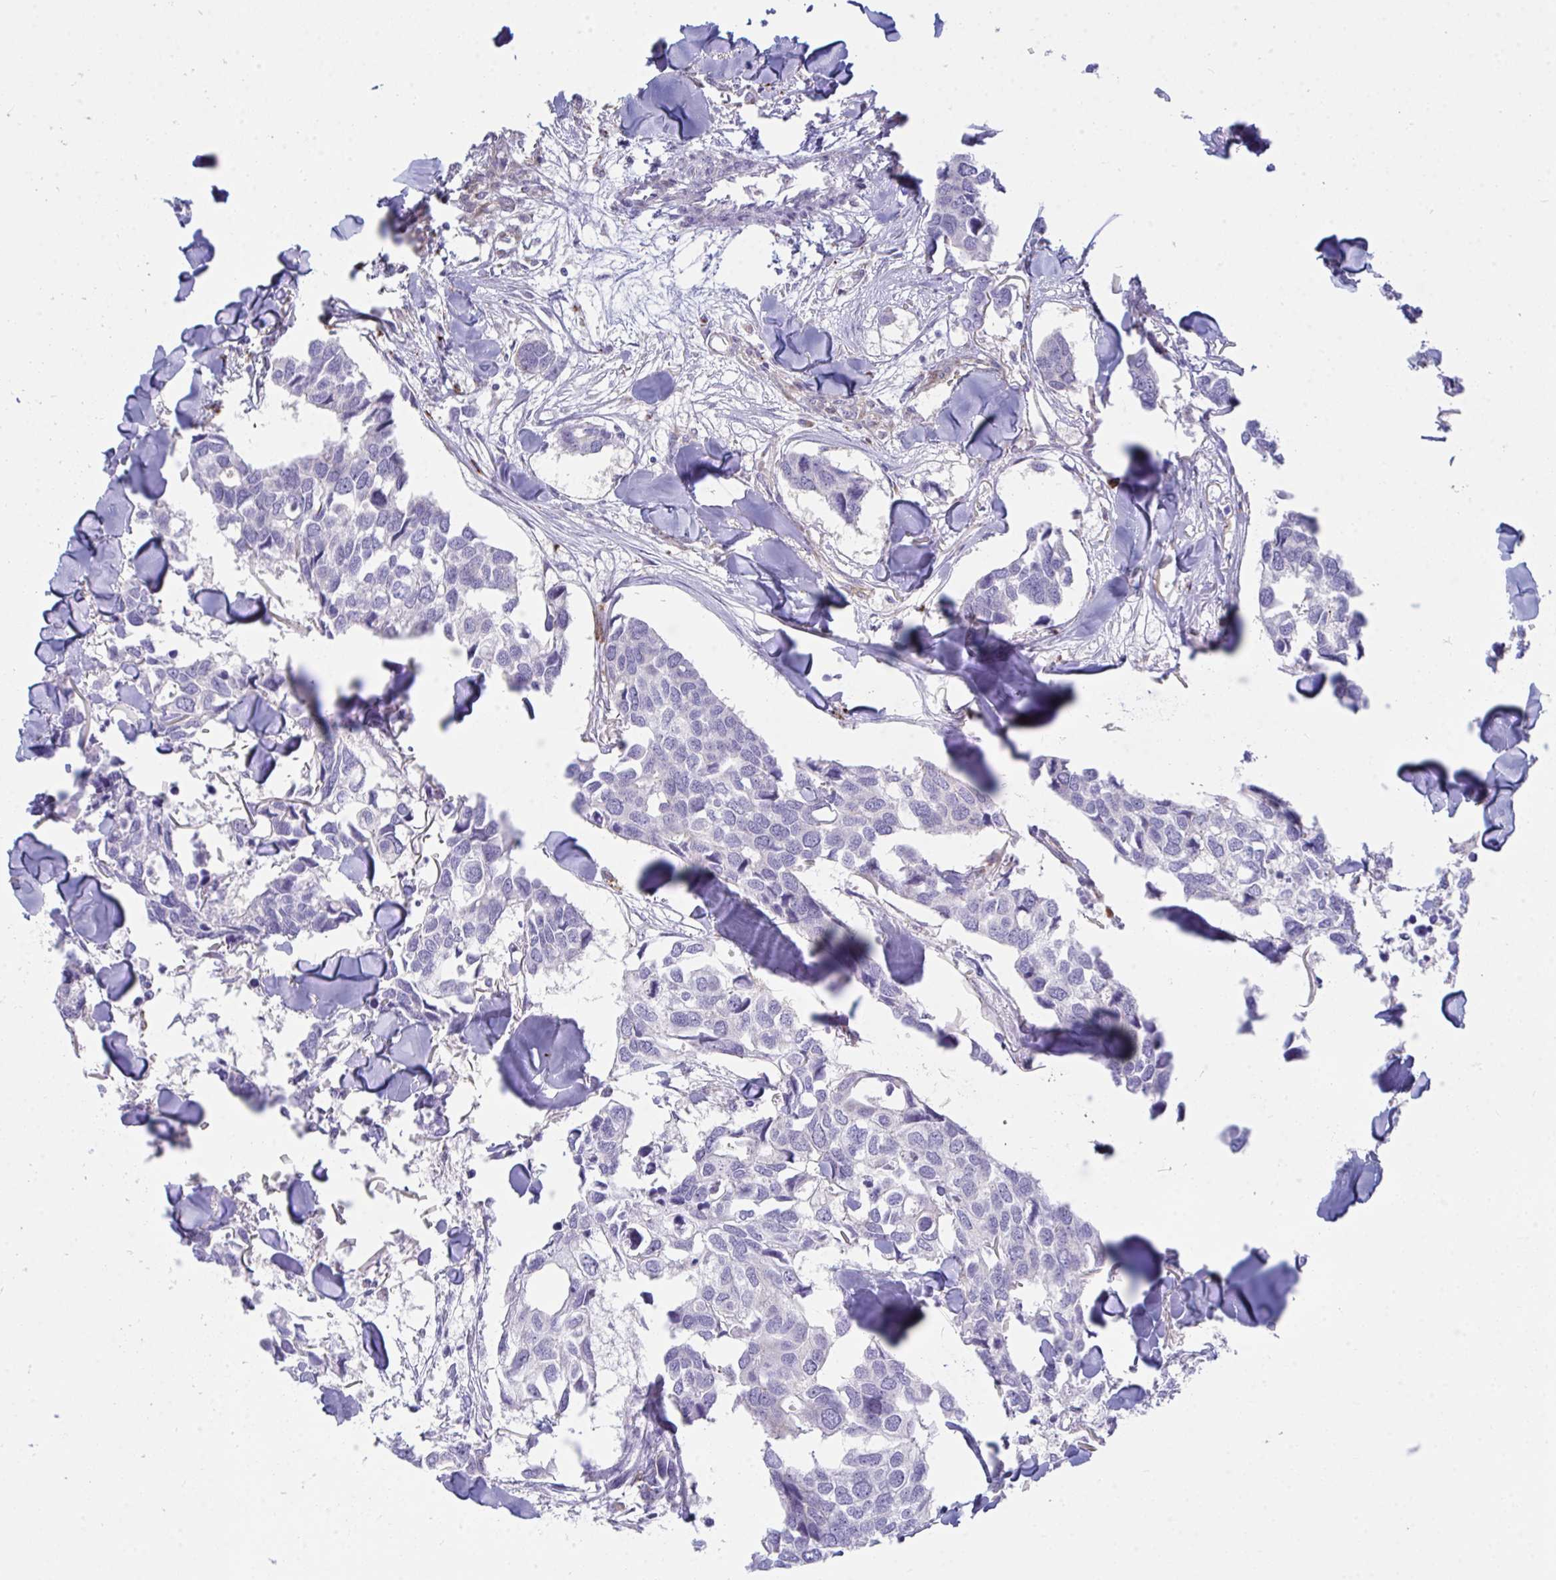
{"staining": {"intensity": "negative", "quantity": "none", "location": "none"}, "tissue": "breast cancer", "cell_type": "Tumor cells", "image_type": "cancer", "snomed": [{"axis": "morphology", "description": "Duct carcinoma"}, {"axis": "topography", "description": "Breast"}], "caption": "High magnification brightfield microscopy of intraductal carcinoma (breast) stained with DAB (3,3'-diaminobenzidine) (brown) and counterstained with hematoxylin (blue): tumor cells show no significant positivity. (DAB (3,3'-diaminobenzidine) IHC visualized using brightfield microscopy, high magnification).", "gene": "GAB1", "patient": {"sex": "female", "age": 83}}